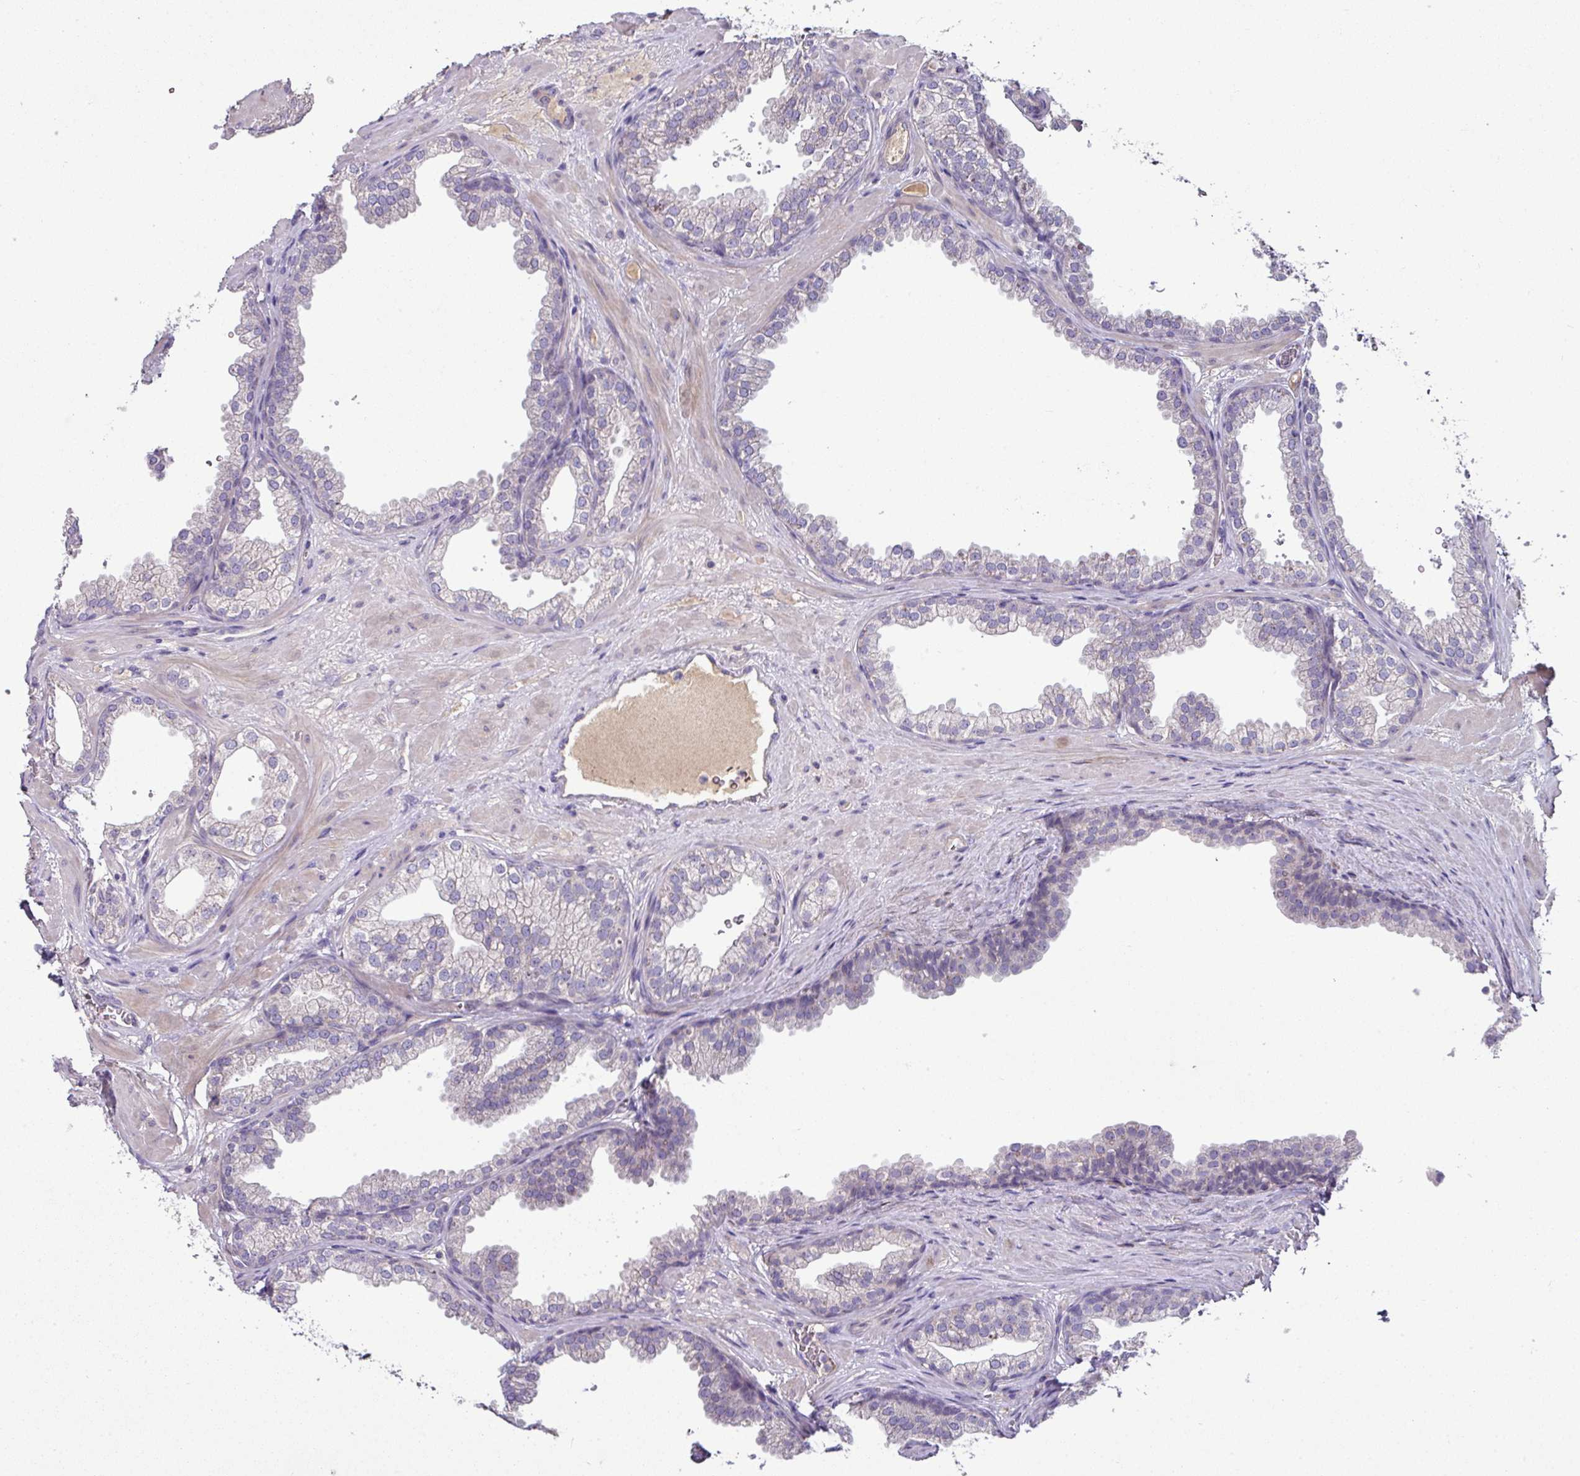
{"staining": {"intensity": "negative", "quantity": "none", "location": "none"}, "tissue": "prostate", "cell_type": "Glandular cells", "image_type": "normal", "snomed": [{"axis": "morphology", "description": "Normal tissue, NOS"}, {"axis": "topography", "description": "Prostate"}], "caption": "Prostate stained for a protein using immunohistochemistry reveals no staining glandular cells.", "gene": "SLAMF6", "patient": {"sex": "male", "age": 37}}